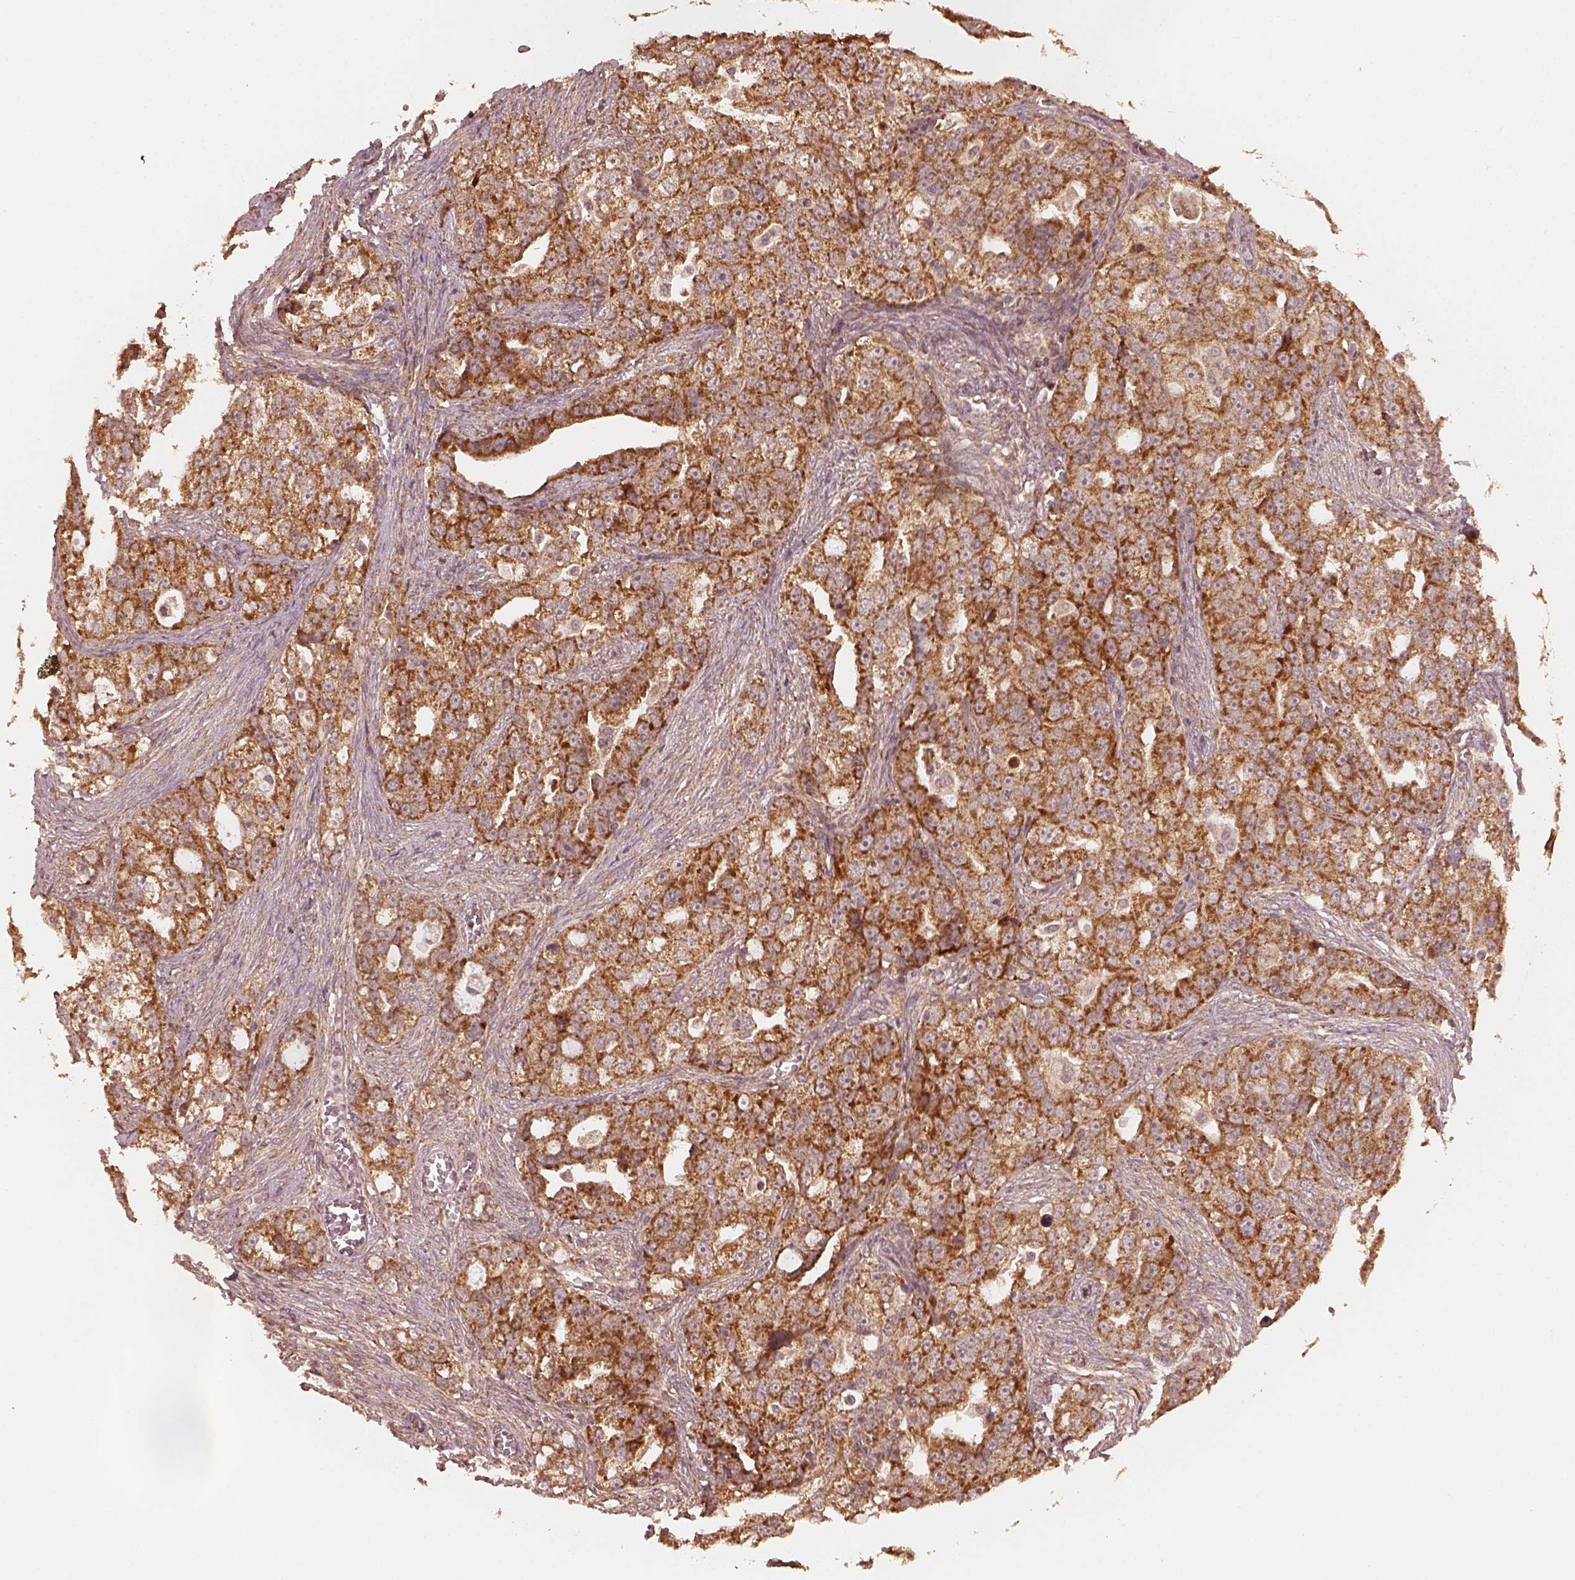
{"staining": {"intensity": "strong", "quantity": ">75%", "location": "cytoplasmic/membranous"}, "tissue": "ovarian cancer", "cell_type": "Tumor cells", "image_type": "cancer", "snomed": [{"axis": "morphology", "description": "Cystadenocarcinoma, serous, NOS"}, {"axis": "topography", "description": "Ovary"}], "caption": "This is an image of immunohistochemistry staining of ovarian cancer, which shows strong expression in the cytoplasmic/membranous of tumor cells.", "gene": "DNAJC25", "patient": {"sex": "female", "age": 51}}